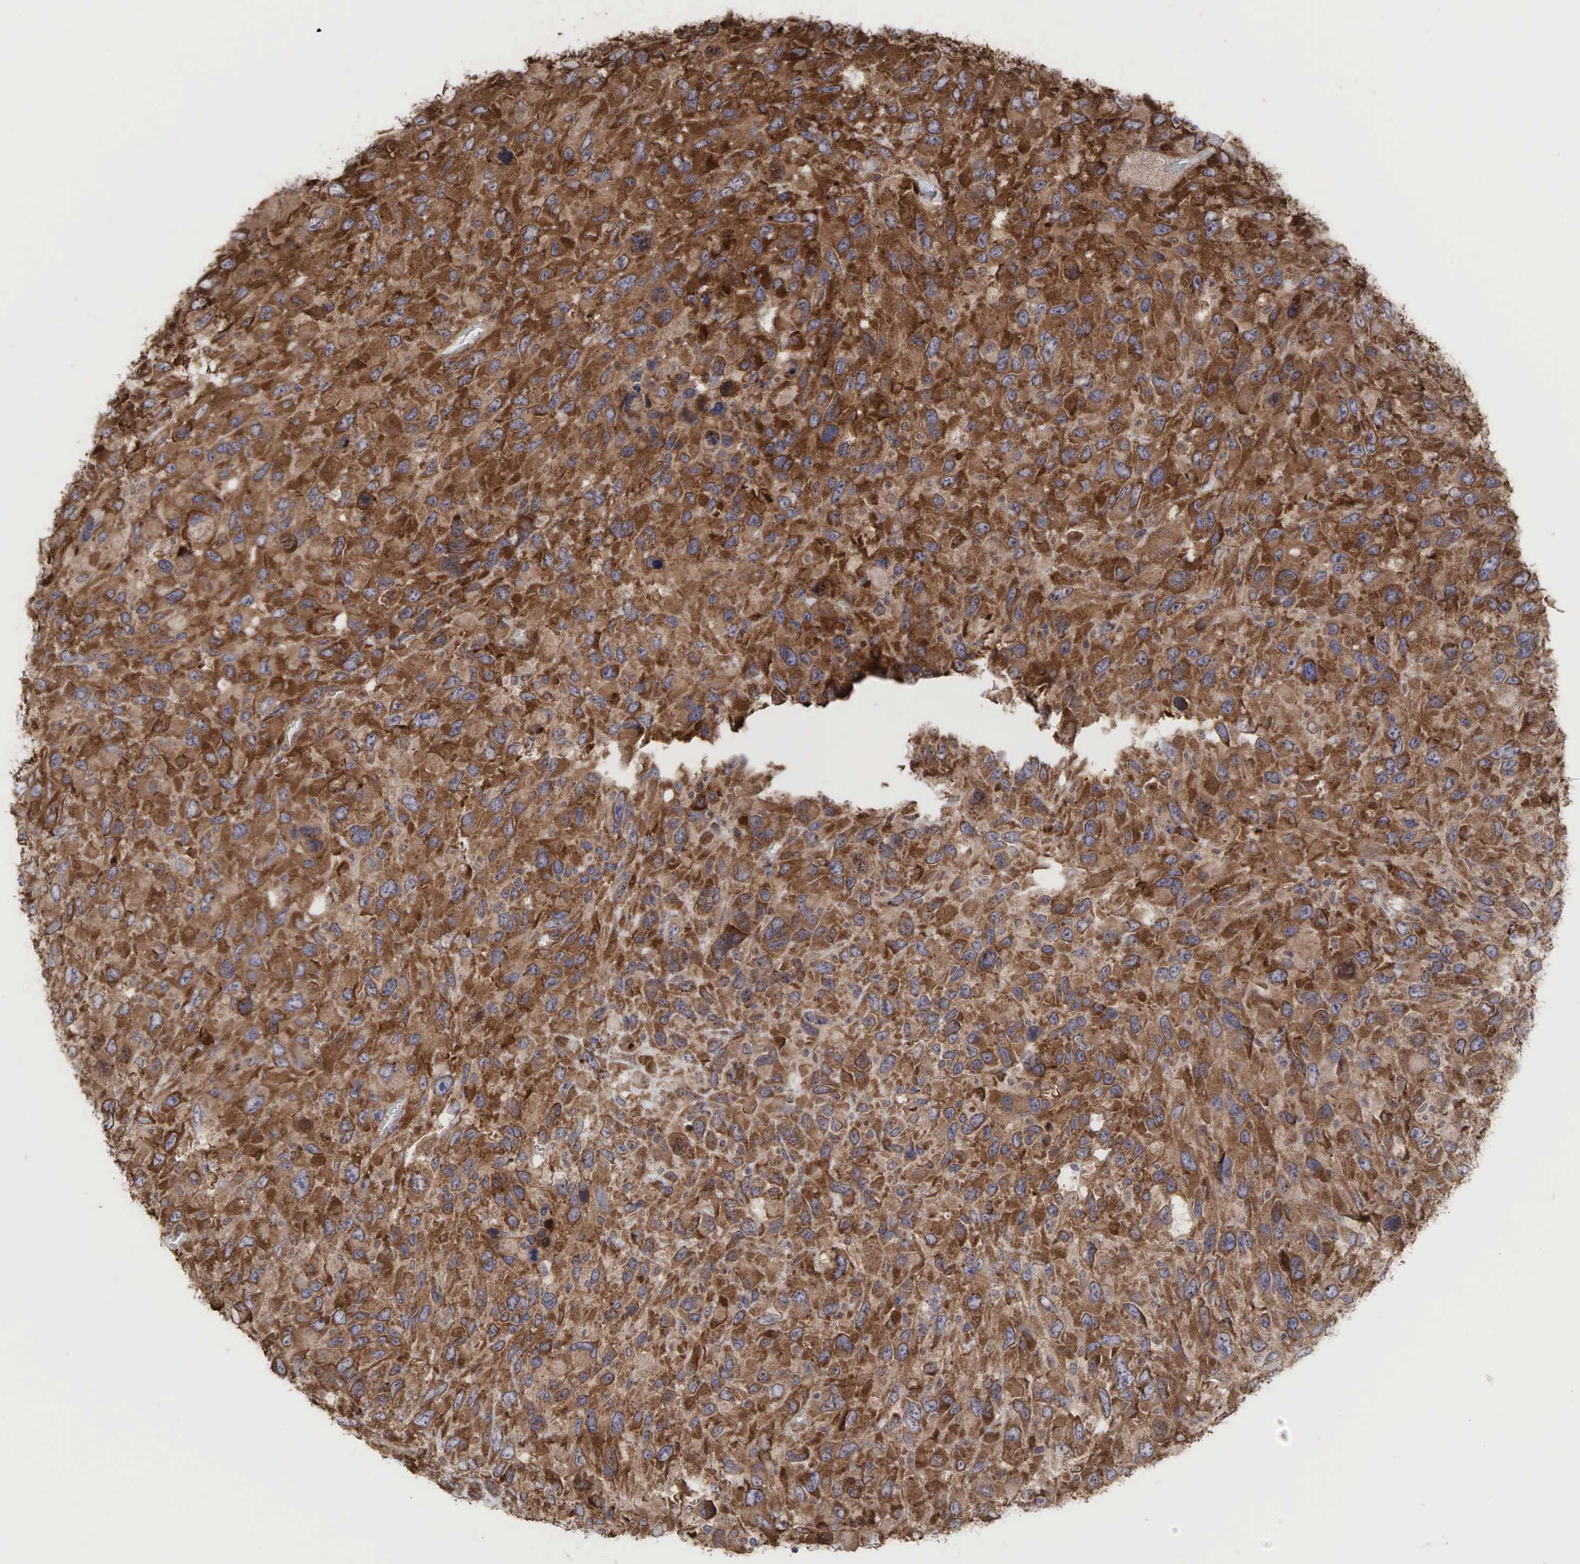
{"staining": {"intensity": "strong", "quantity": ">75%", "location": "cytoplasmic/membranous"}, "tissue": "renal cancer", "cell_type": "Tumor cells", "image_type": "cancer", "snomed": [{"axis": "morphology", "description": "Adenocarcinoma, NOS"}, {"axis": "topography", "description": "Kidney"}], "caption": "A high amount of strong cytoplasmic/membranous staining is identified in about >75% of tumor cells in renal adenocarcinoma tissue. The protein is stained brown, and the nuclei are stained in blue (DAB IHC with brightfield microscopy, high magnification).", "gene": "PABPC5", "patient": {"sex": "male", "age": 79}}